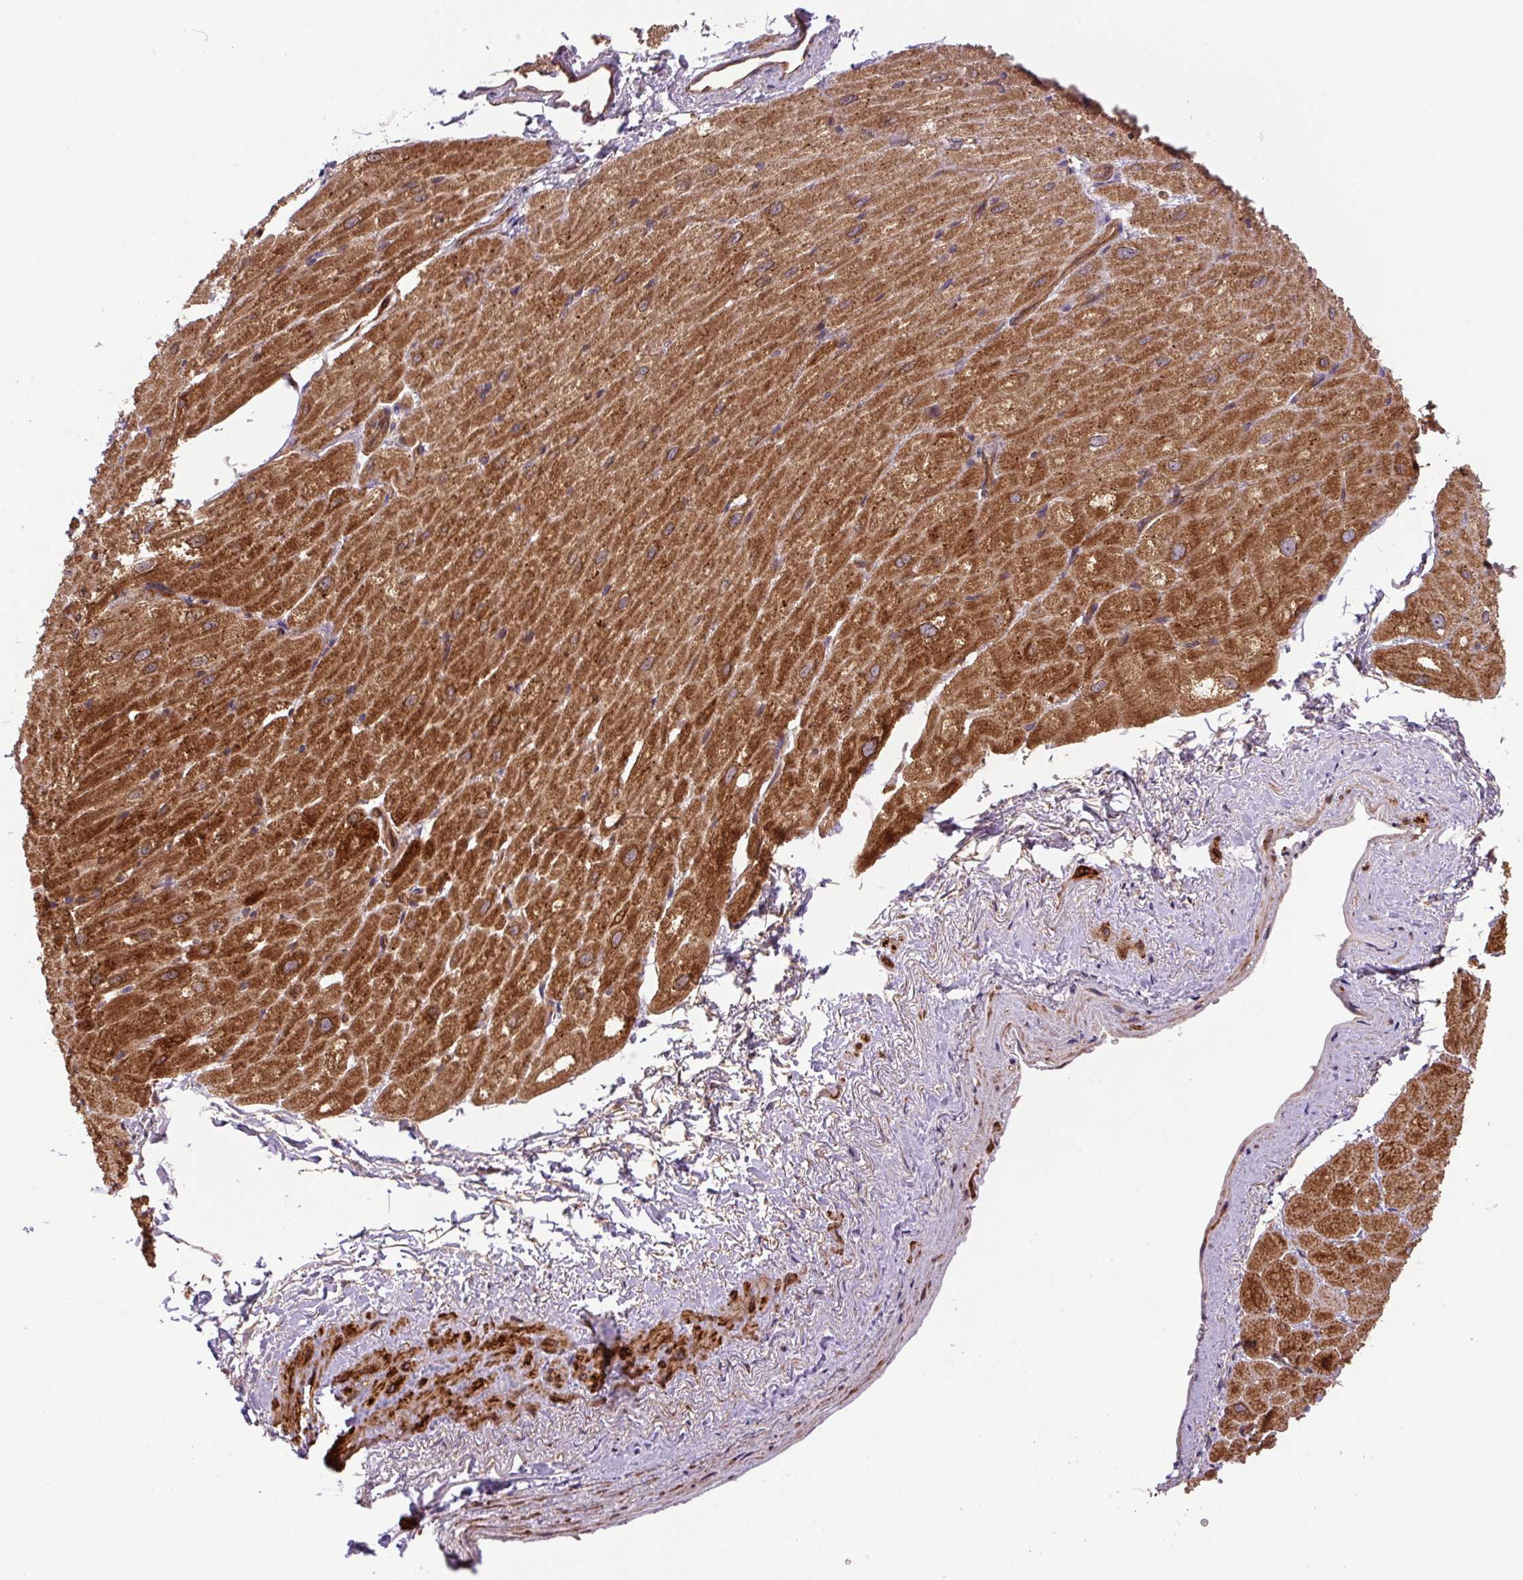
{"staining": {"intensity": "strong", "quantity": ">75%", "location": "cytoplasmic/membranous"}, "tissue": "heart muscle", "cell_type": "Cardiomyocytes", "image_type": "normal", "snomed": [{"axis": "morphology", "description": "Normal tissue, NOS"}, {"axis": "topography", "description": "Heart"}], "caption": "Human heart muscle stained with a brown dye demonstrates strong cytoplasmic/membranous positive positivity in approximately >75% of cardiomyocytes.", "gene": "SEPTIN10", "patient": {"sex": "male", "age": 62}}